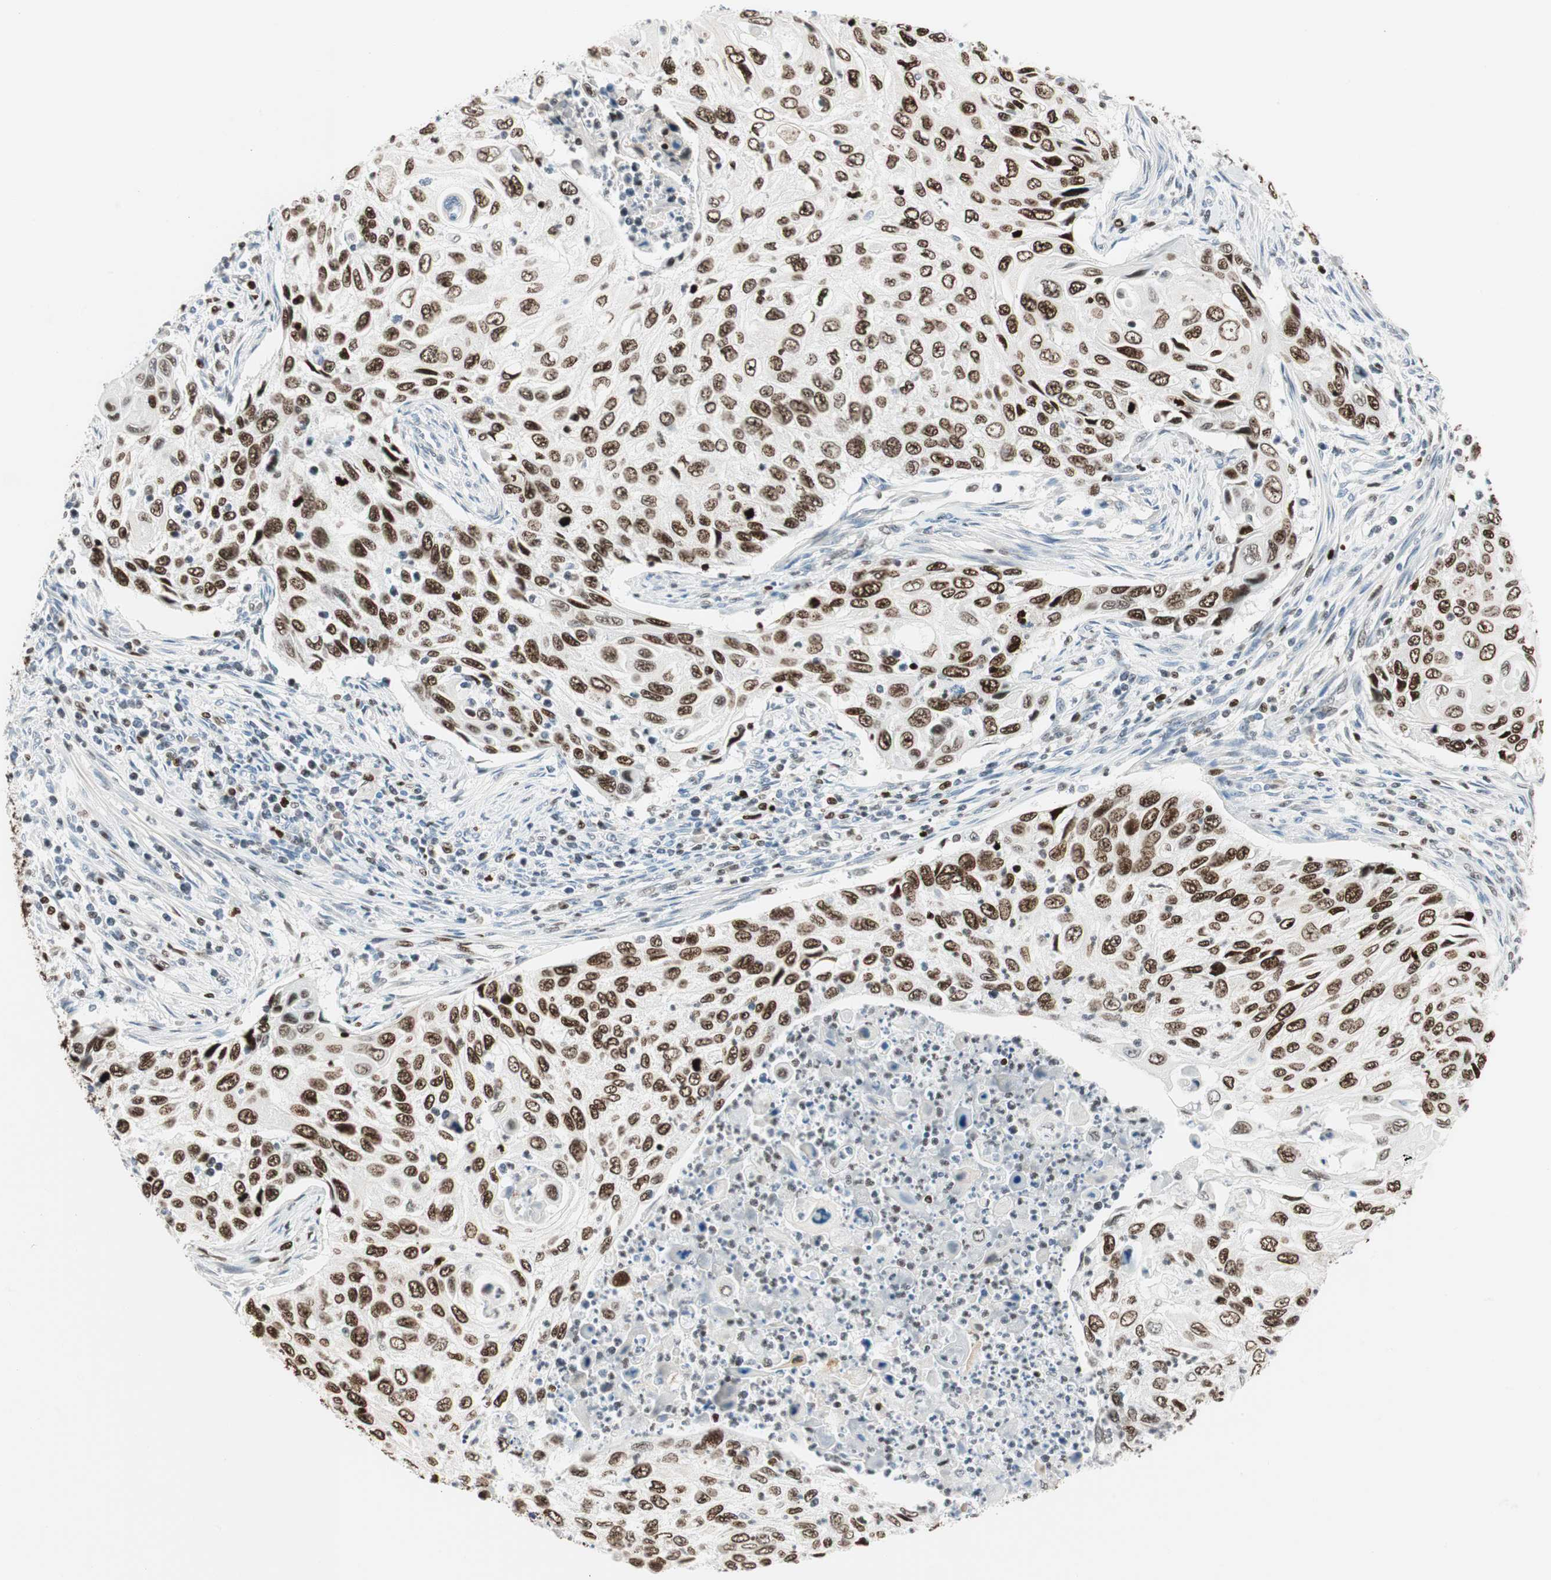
{"staining": {"intensity": "strong", "quantity": ">75%", "location": "nuclear"}, "tissue": "cervical cancer", "cell_type": "Tumor cells", "image_type": "cancer", "snomed": [{"axis": "morphology", "description": "Squamous cell carcinoma, NOS"}, {"axis": "topography", "description": "Cervix"}], "caption": "Strong nuclear protein expression is present in about >75% of tumor cells in cervical squamous cell carcinoma. The staining was performed using DAB (3,3'-diaminobenzidine), with brown indicating positive protein expression. Nuclei are stained blue with hematoxylin.", "gene": "EZH2", "patient": {"sex": "female", "age": 70}}